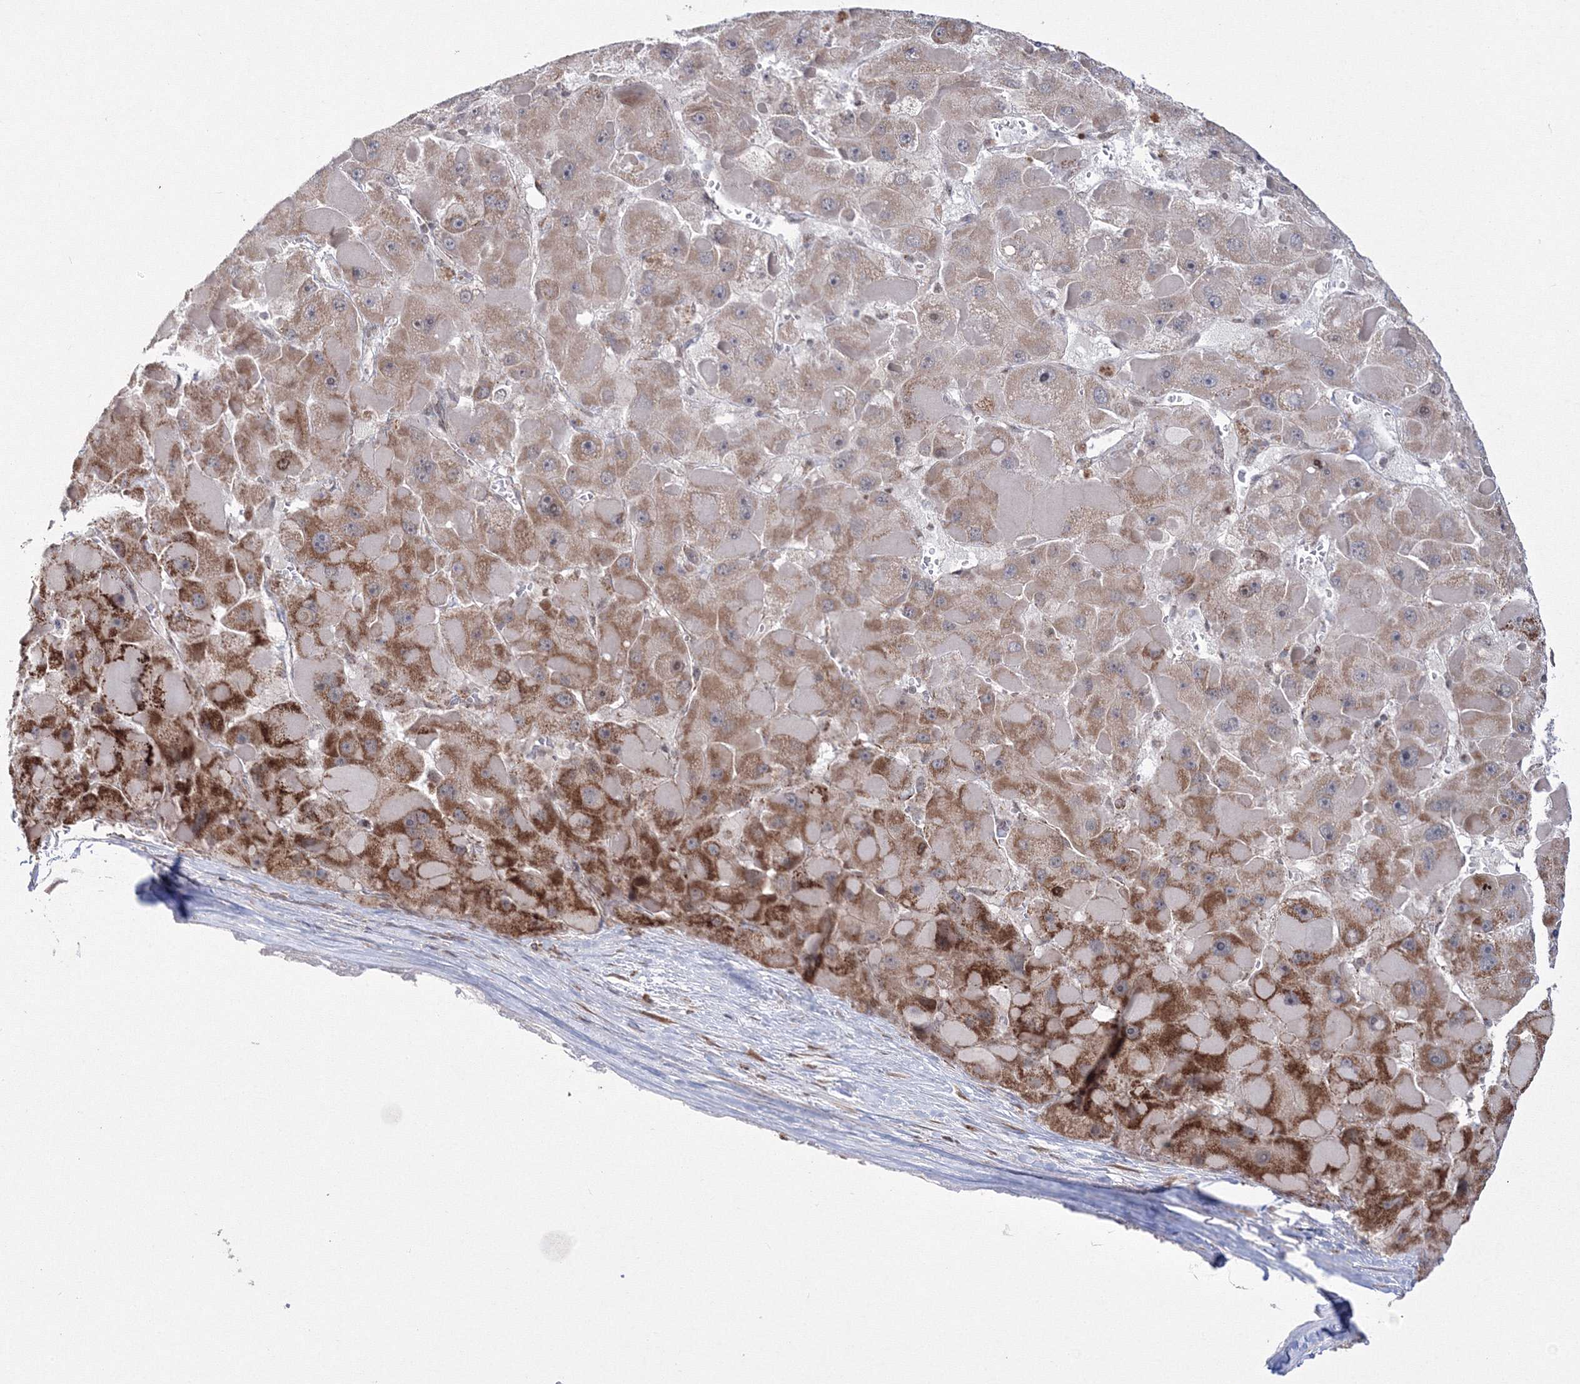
{"staining": {"intensity": "strong", "quantity": "<25%", "location": "cytoplasmic/membranous"}, "tissue": "liver cancer", "cell_type": "Tumor cells", "image_type": "cancer", "snomed": [{"axis": "morphology", "description": "Carcinoma, Hepatocellular, NOS"}, {"axis": "topography", "description": "Liver"}], "caption": "Immunohistochemical staining of human liver cancer reveals medium levels of strong cytoplasmic/membranous expression in approximately <25% of tumor cells.", "gene": "GRSF1", "patient": {"sex": "female", "age": 73}}